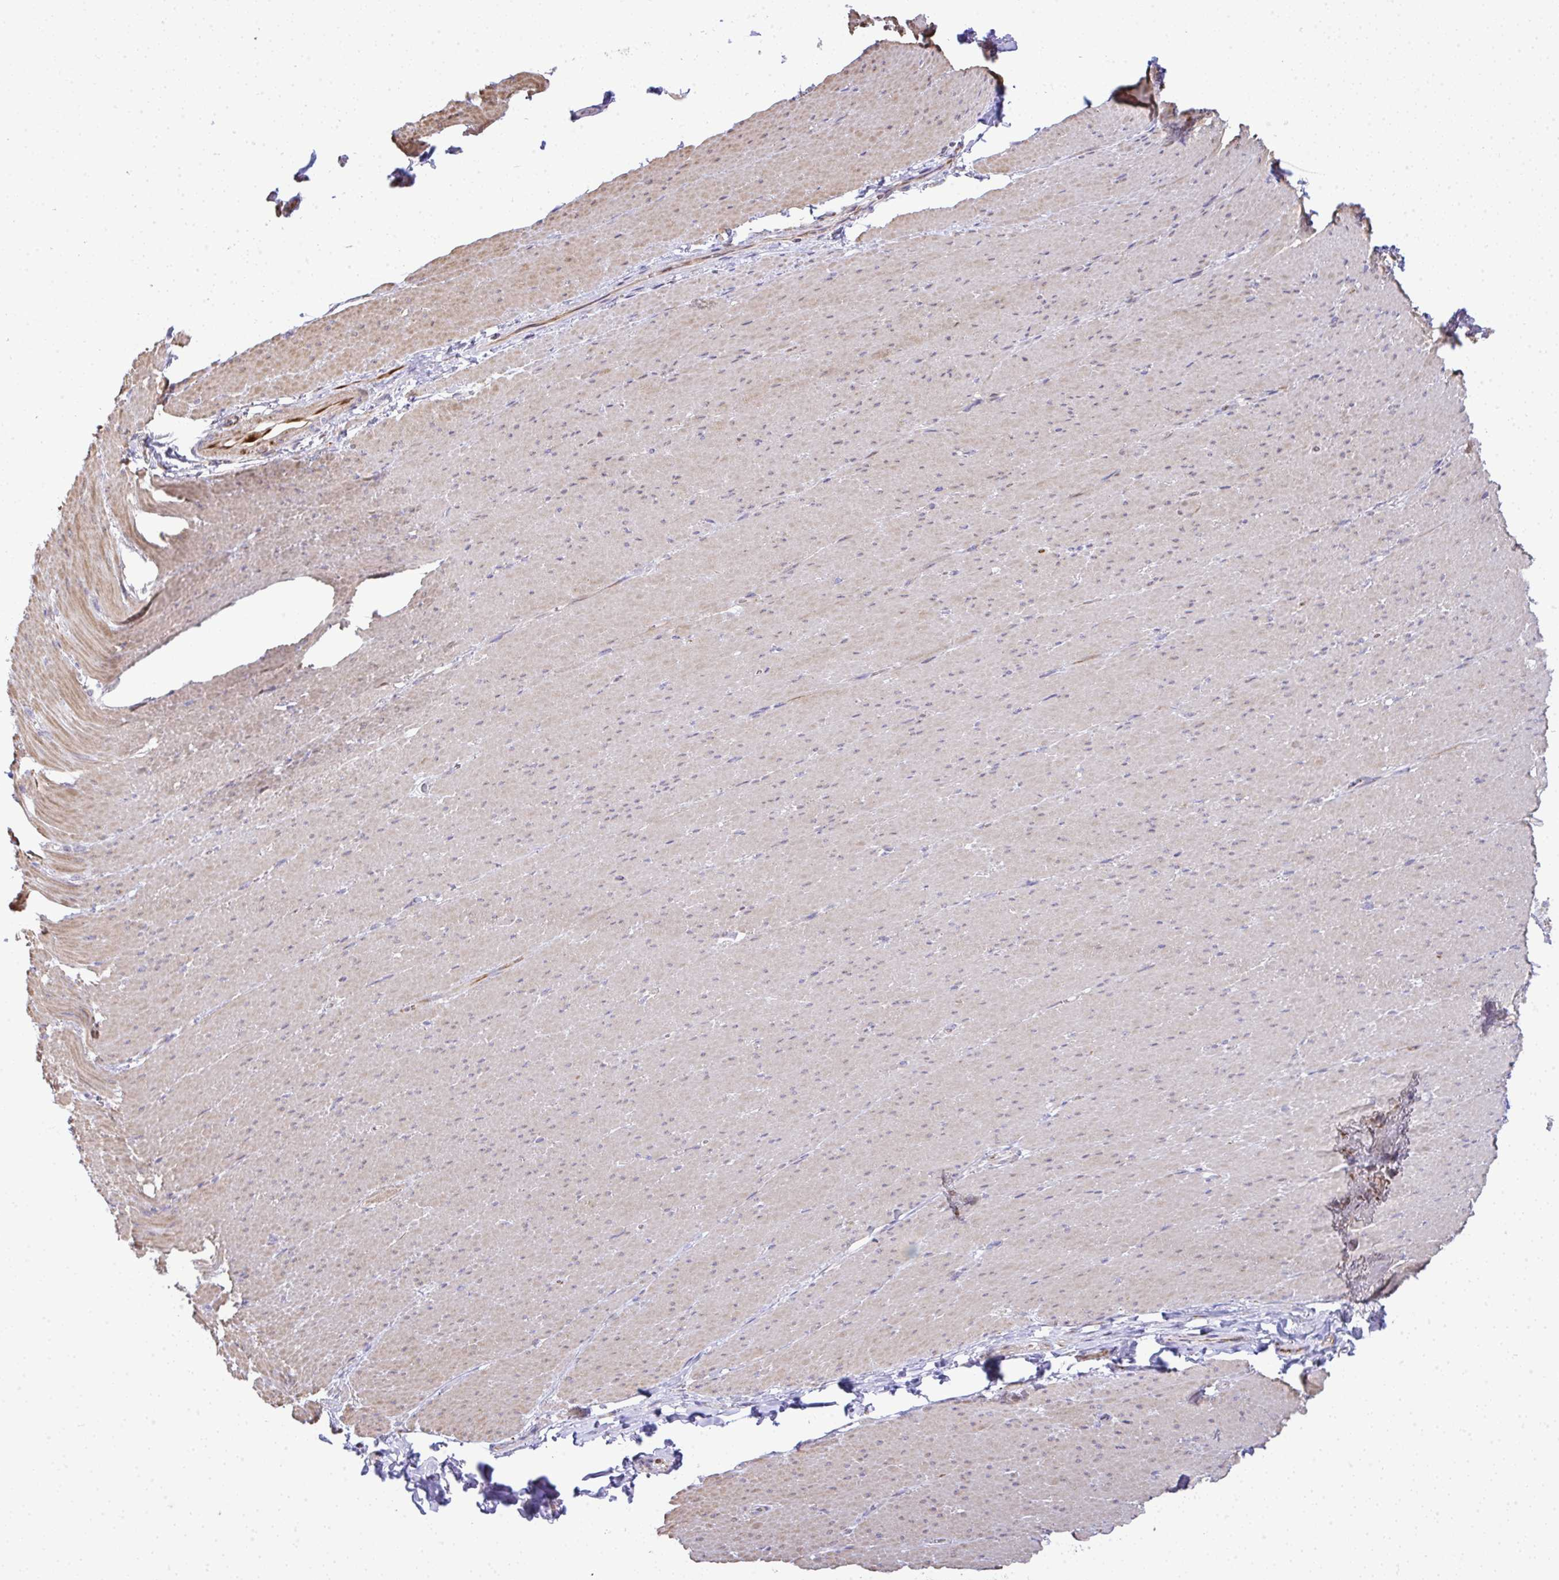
{"staining": {"intensity": "weak", "quantity": "25%-75%", "location": "cytoplasmic/membranous"}, "tissue": "smooth muscle", "cell_type": "Smooth muscle cells", "image_type": "normal", "snomed": [{"axis": "morphology", "description": "Normal tissue, NOS"}, {"axis": "topography", "description": "Smooth muscle"}, {"axis": "topography", "description": "Rectum"}], "caption": "High-magnification brightfield microscopy of normal smooth muscle stained with DAB (3,3'-diaminobenzidine) (brown) and counterstained with hematoxylin (blue). smooth muscle cells exhibit weak cytoplasmic/membranous positivity is present in about25%-75% of cells.", "gene": "GRID2", "patient": {"sex": "male", "age": 53}}